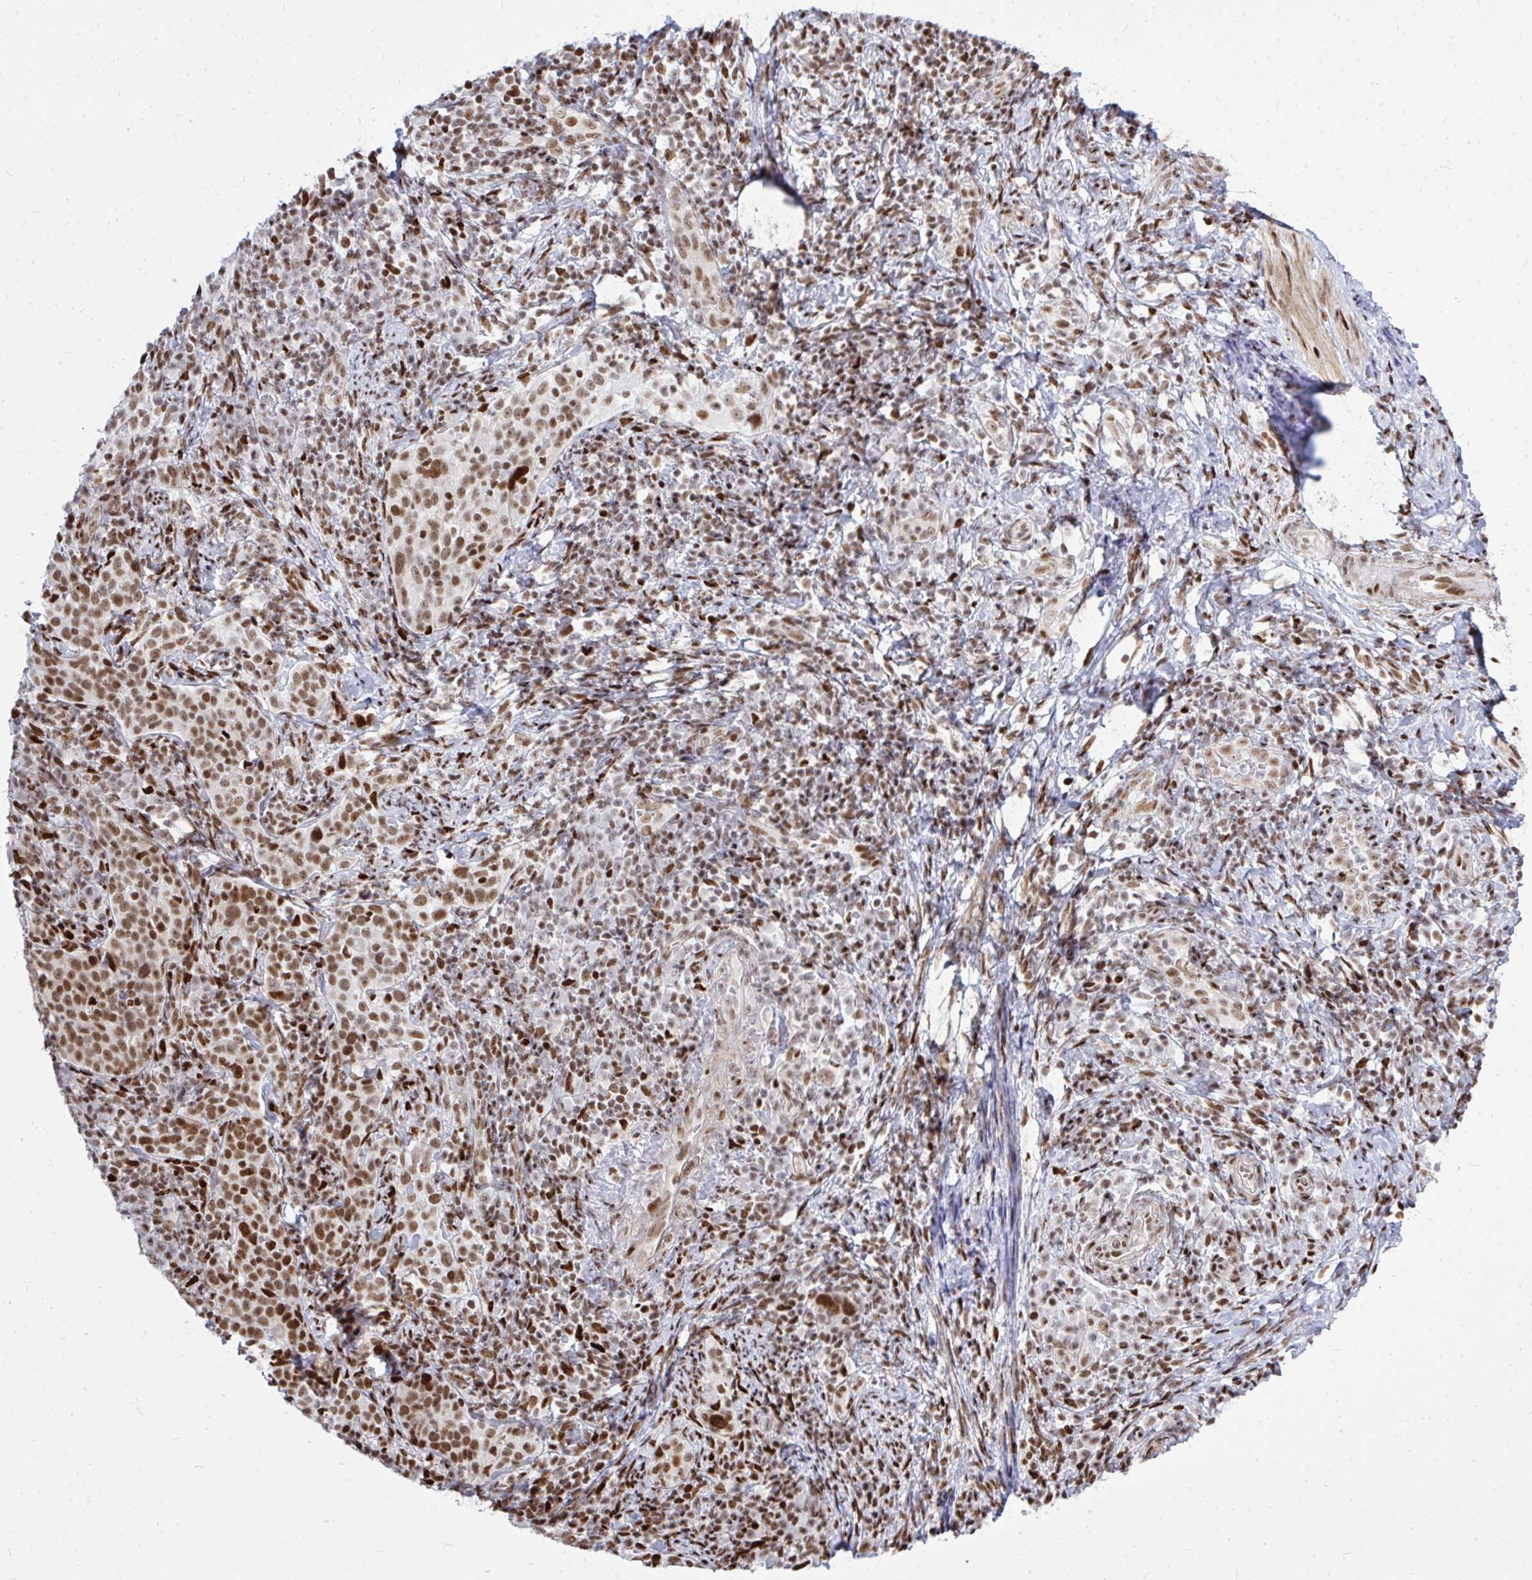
{"staining": {"intensity": "moderate", "quantity": ">75%", "location": "nuclear"}, "tissue": "cervical cancer", "cell_type": "Tumor cells", "image_type": "cancer", "snomed": [{"axis": "morphology", "description": "Squamous cell carcinoma, NOS"}, {"axis": "topography", "description": "Cervix"}], "caption": "A micrograph showing moderate nuclear staining in approximately >75% of tumor cells in squamous cell carcinoma (cervical), as visualized by brown immunohistochemical staining.", "gene": "TBL1Y", "patient": {"sex": "female", "age": 75}}